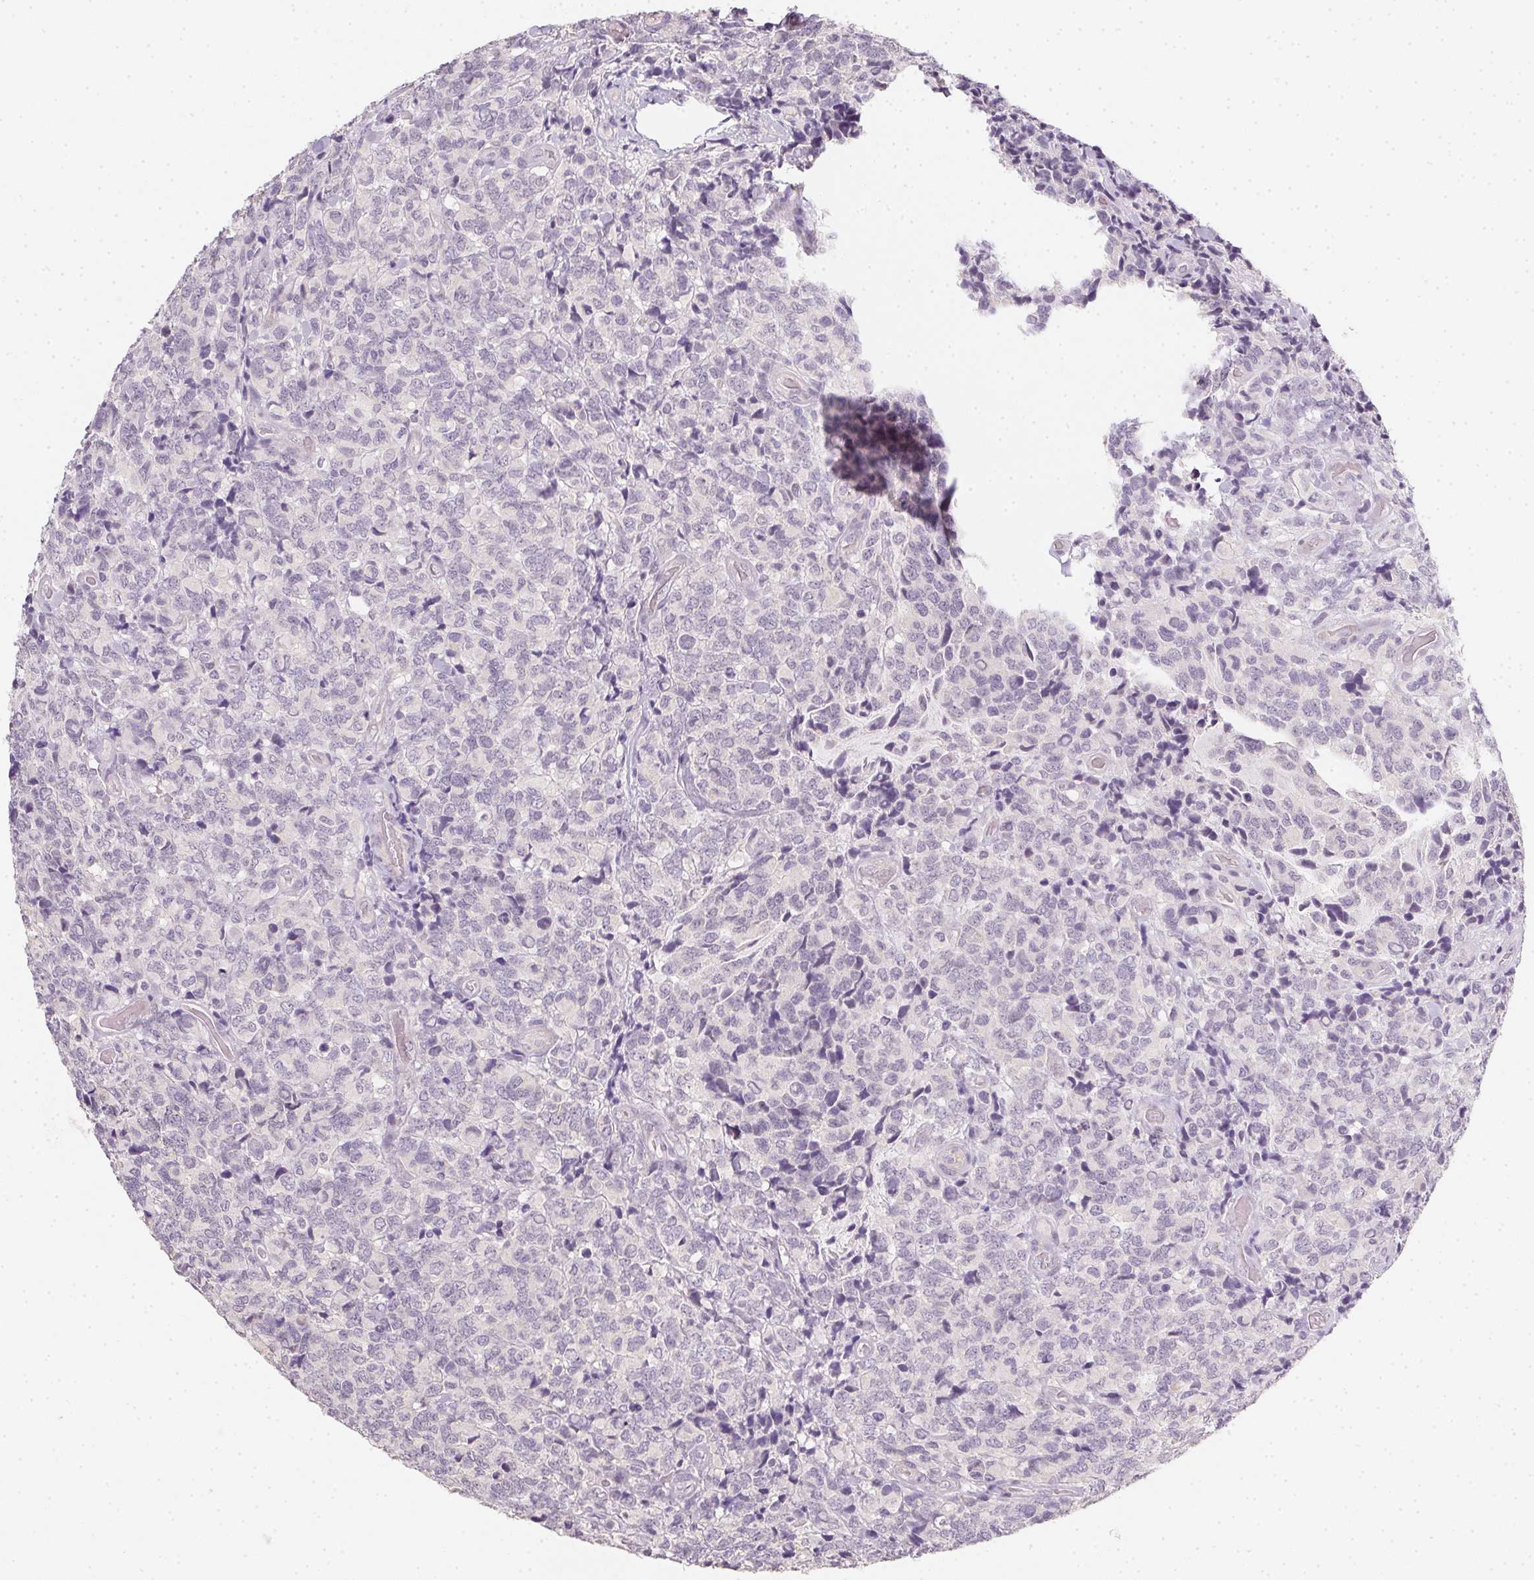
{"staining": {"intensity": "negative", "quantity": "none", "location": "none"}, "tissue": "glioma", "cell_type": "Tumor cells", "image_type": "cancer", "snomed": [{"axis": "morphology", "description": "Glioma, malignant, High grade"}, {"axis": "topography", "description": "Brain"}], "caption": "Protein analysis of malignant glioma (high-grade) shows no significant staining in tumor cells.", "gene": "ZBBX", "patient": {"sex": "male", "age": 39}}